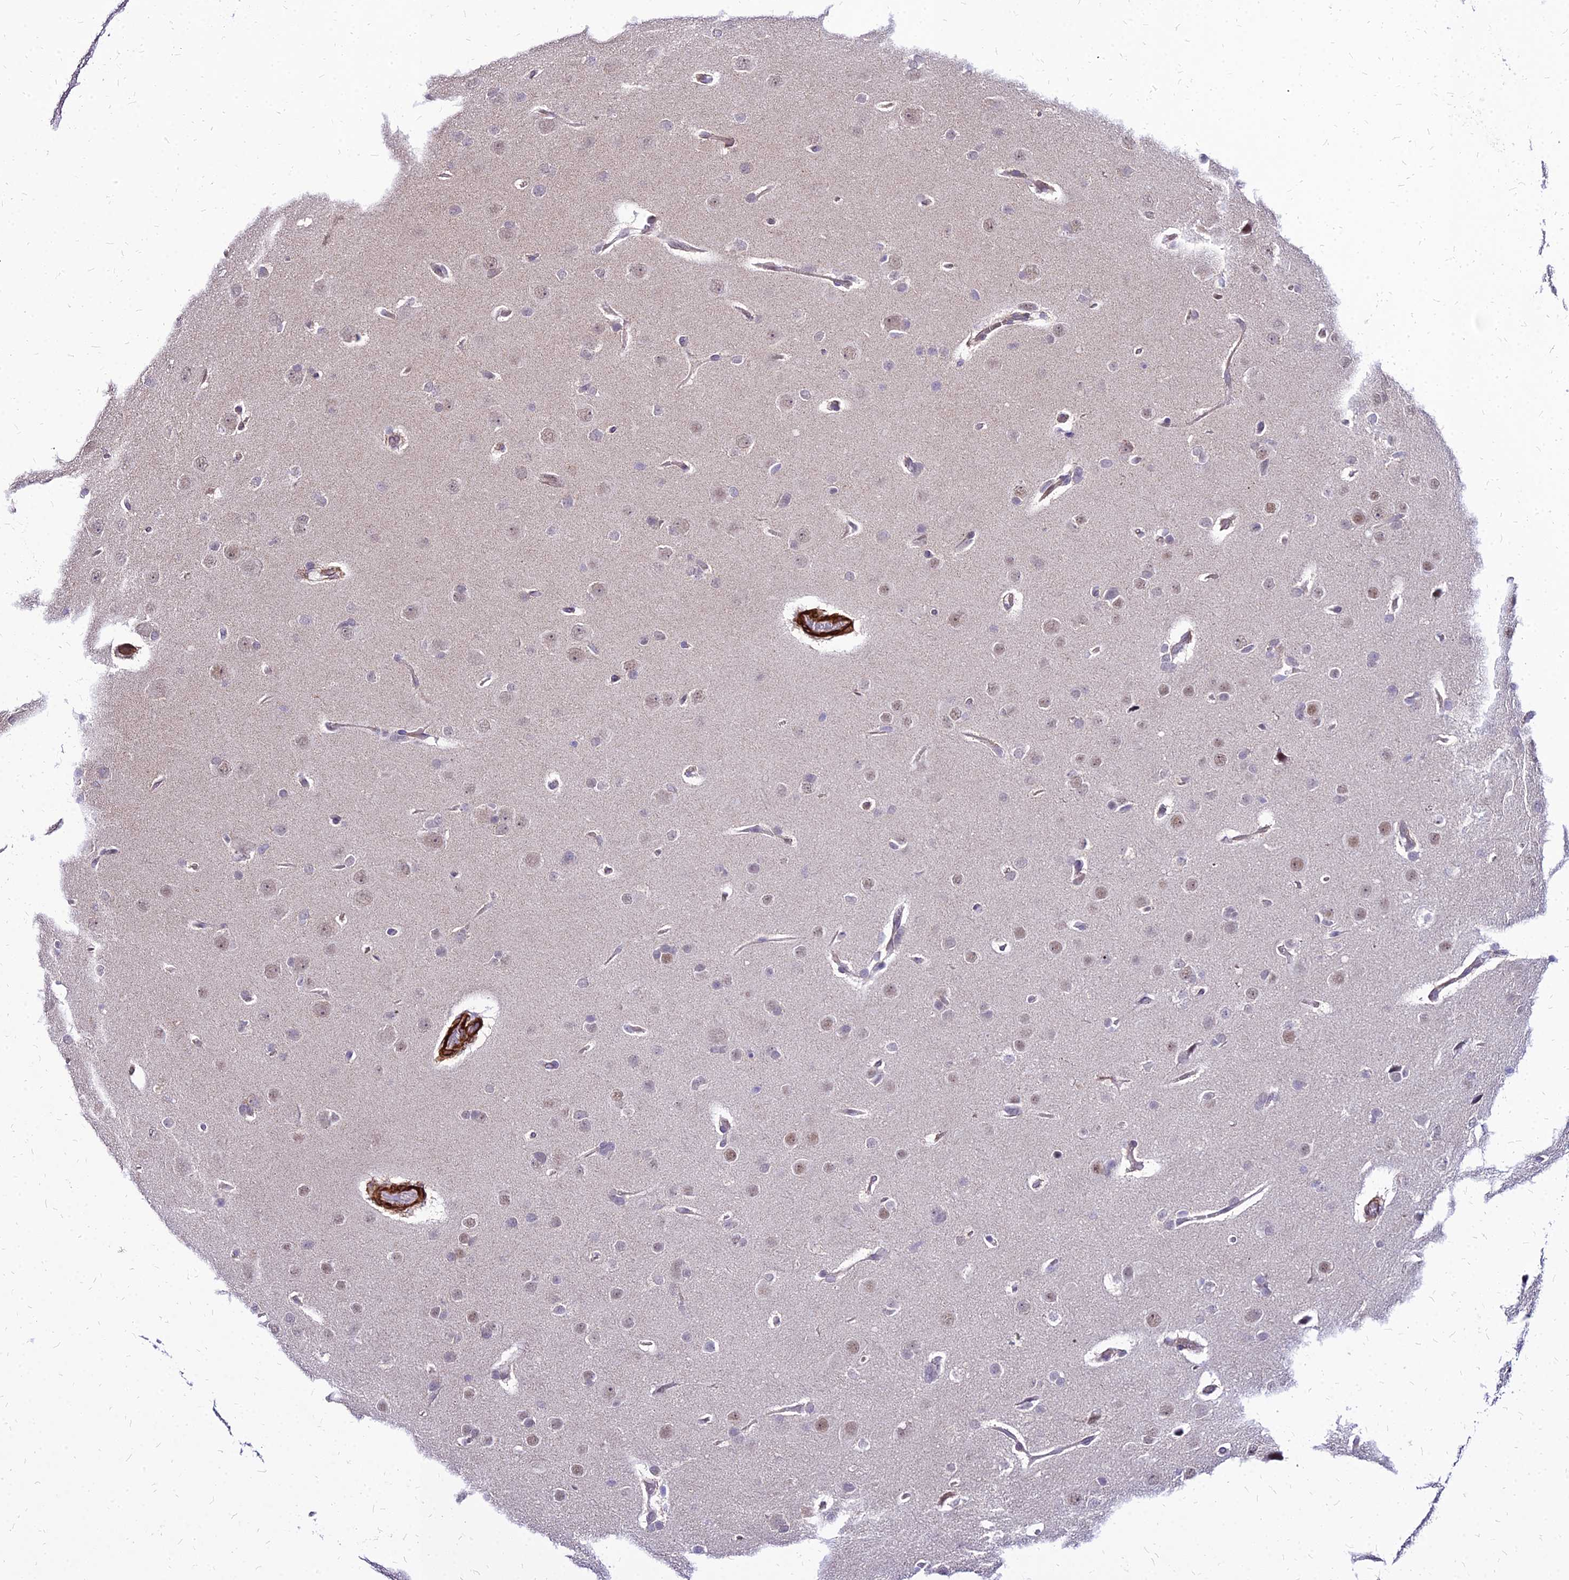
{"staining": {"intensity": "weak", "quantity": "25%-75%", "location": "nuclear"}, "tissue": "glioma", "cell_type": "Tumor cells", "image_type": "cancer", "snomed": [{"axis": "morphology", "description": "Glioma, malignant, Low grade"}, {"axis": "topography", "description": "Brain"}], "caption": "Weak nuclear positivity is identified in approximately 25%-75% of tumor cells in glioma.", "gene": "YEATS2", "patient": {"sex": "female", "age": 32}}